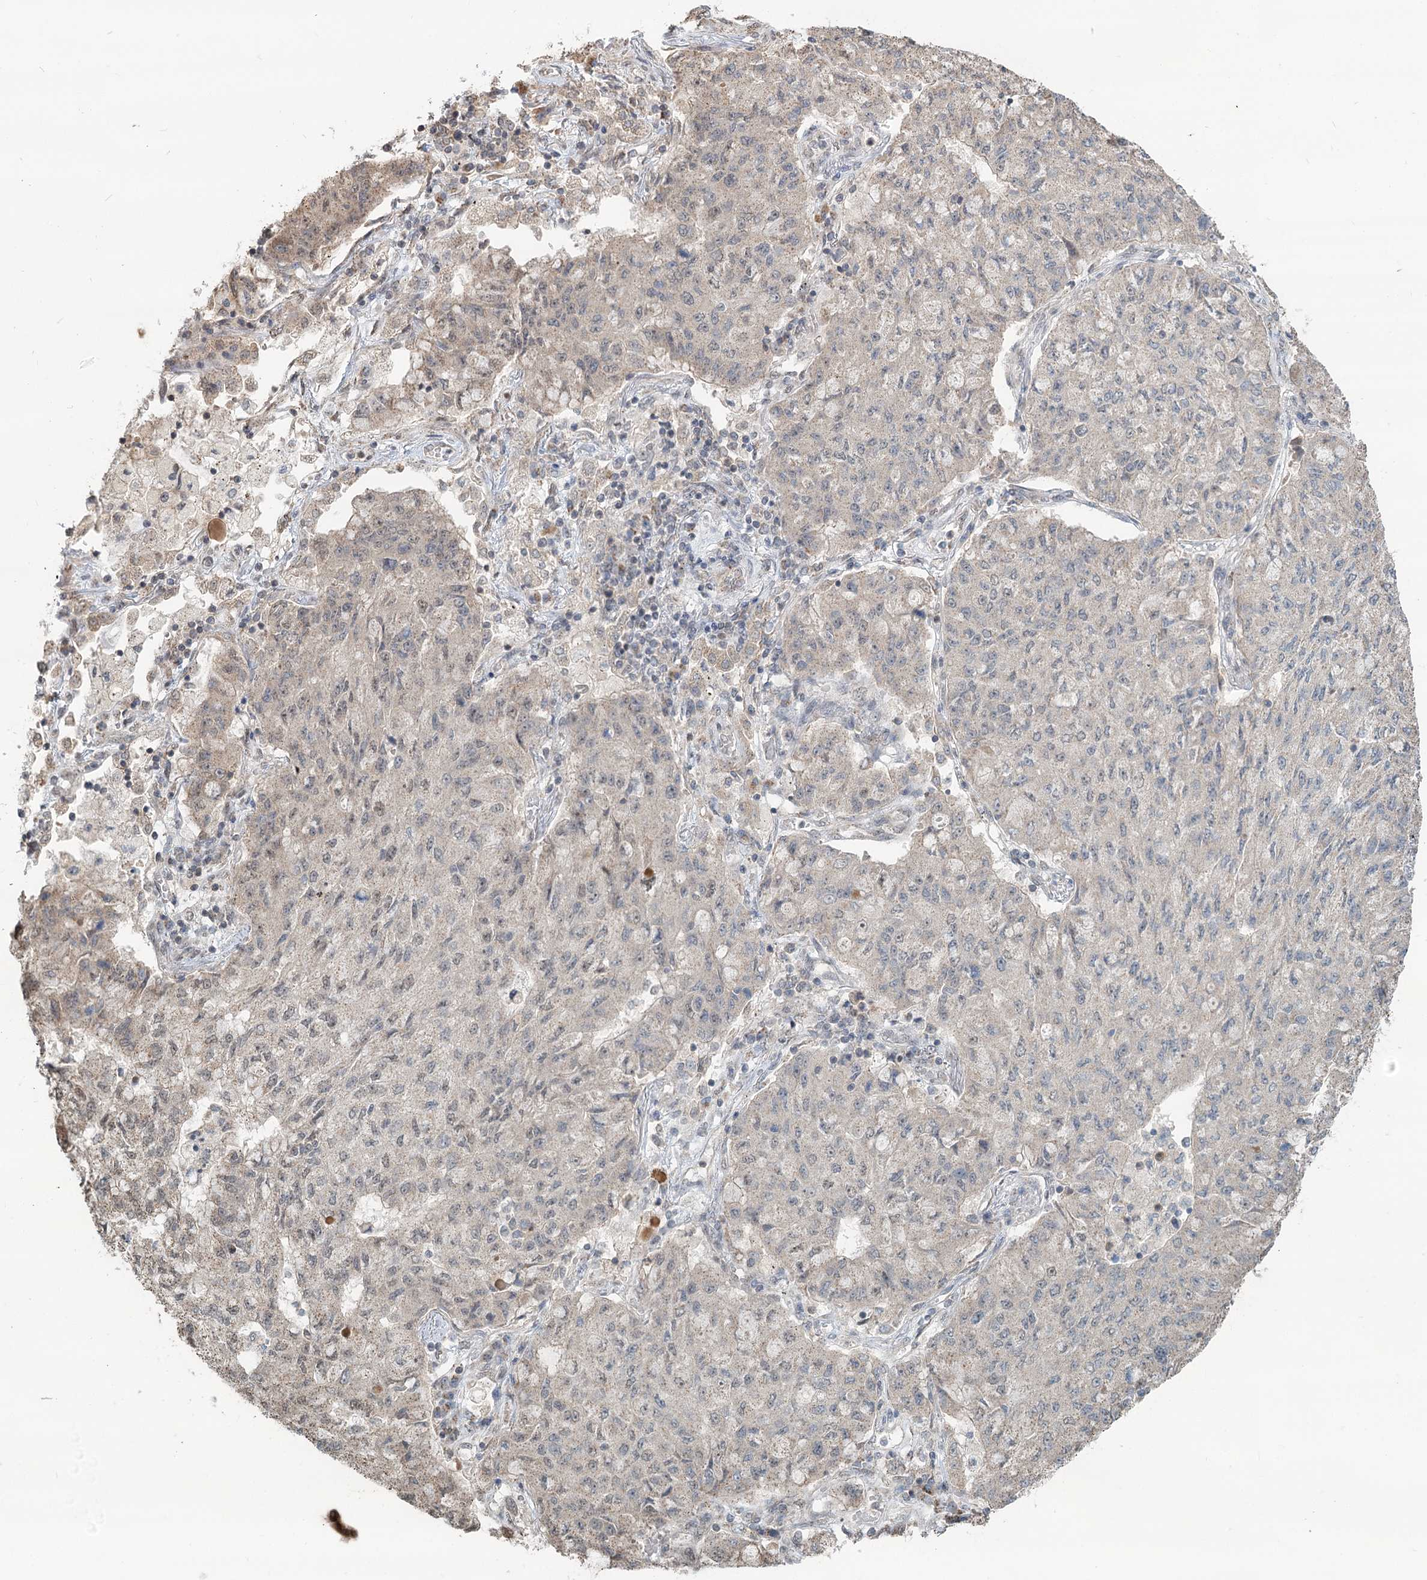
{"staining": {"intensity": "negative", "quantity": "none", "location": "none"}, "tissue": "lung cancer", "cell_type": "Tumor cells", "image_type": "cancer", "snomed": [{"axis": "morphology", "description": "Squamous cell carcinoma, NOS"}, {"axis": "topography", "description": "Lung"}], "caption": "A high-resolution histopathology image shows immunohistochemistry (IHC) staining of lung squamous cell carcinoma, which exhibits no significant expression in tumor cells.", "gene": "GPALPP1", "patient": {"sex": "male", "age": 74}}